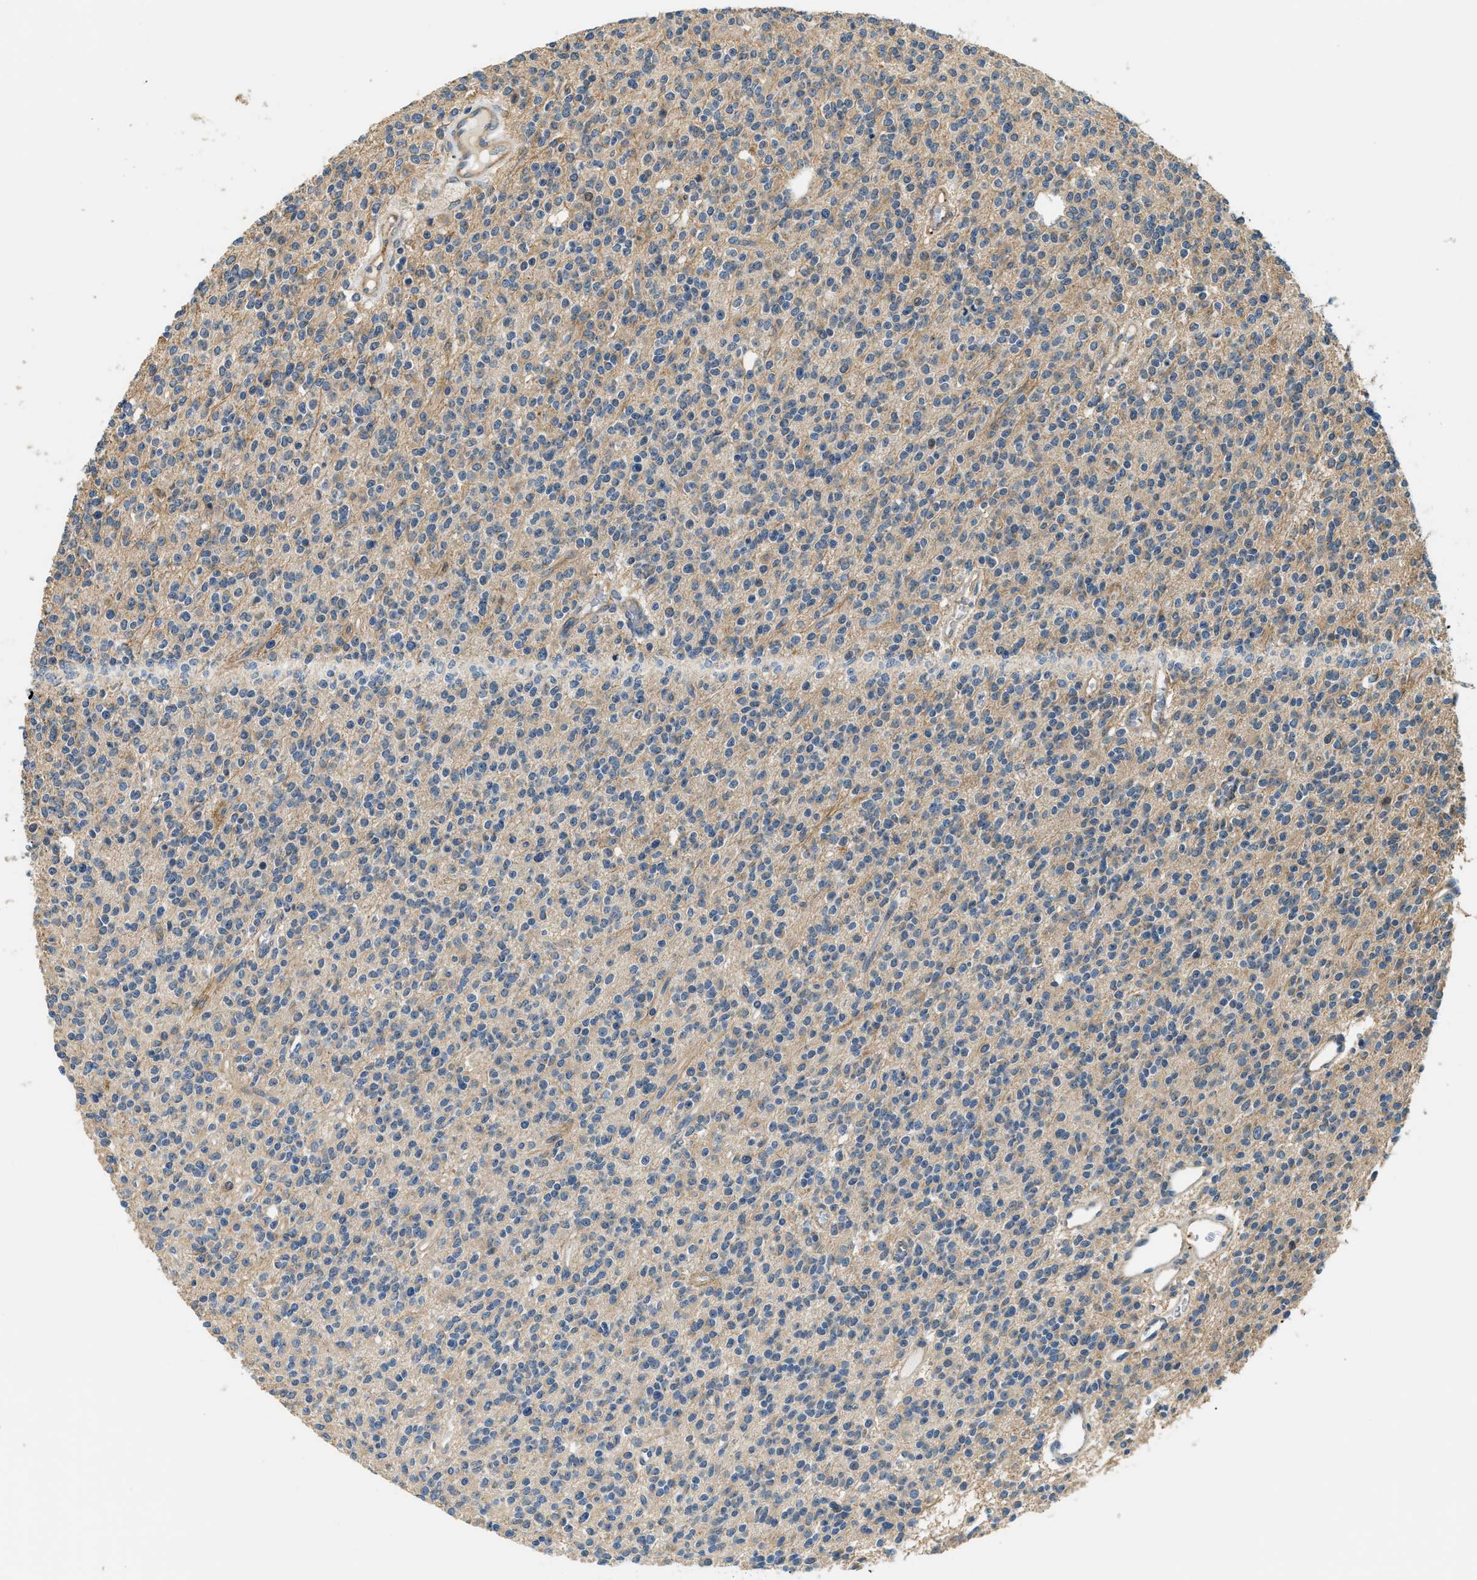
{"staining": {"intensity": "weak", "quantity": "25%-75%", "location": "cytoplasmic/membranous"}, "tissue": "glioma", "cell_type": "Tumor cells", "image_type": "cancer", "snomed": [{"axis": "morphology", "description": "Glioma, malignant, High grade"}, {"axis": "topography", "description": "Brain"}], "caption": "This photomicrograph demonstrates glioma stained with immunohistochemistry (IHC) to label a protein in brown. The cytoplasmic/membranous of tumor cells show weak positivity for the protein. Nuclei are counter-stained blue.", "gene": "ALOX12", "patient": {"sex": "male", "age": 34}}